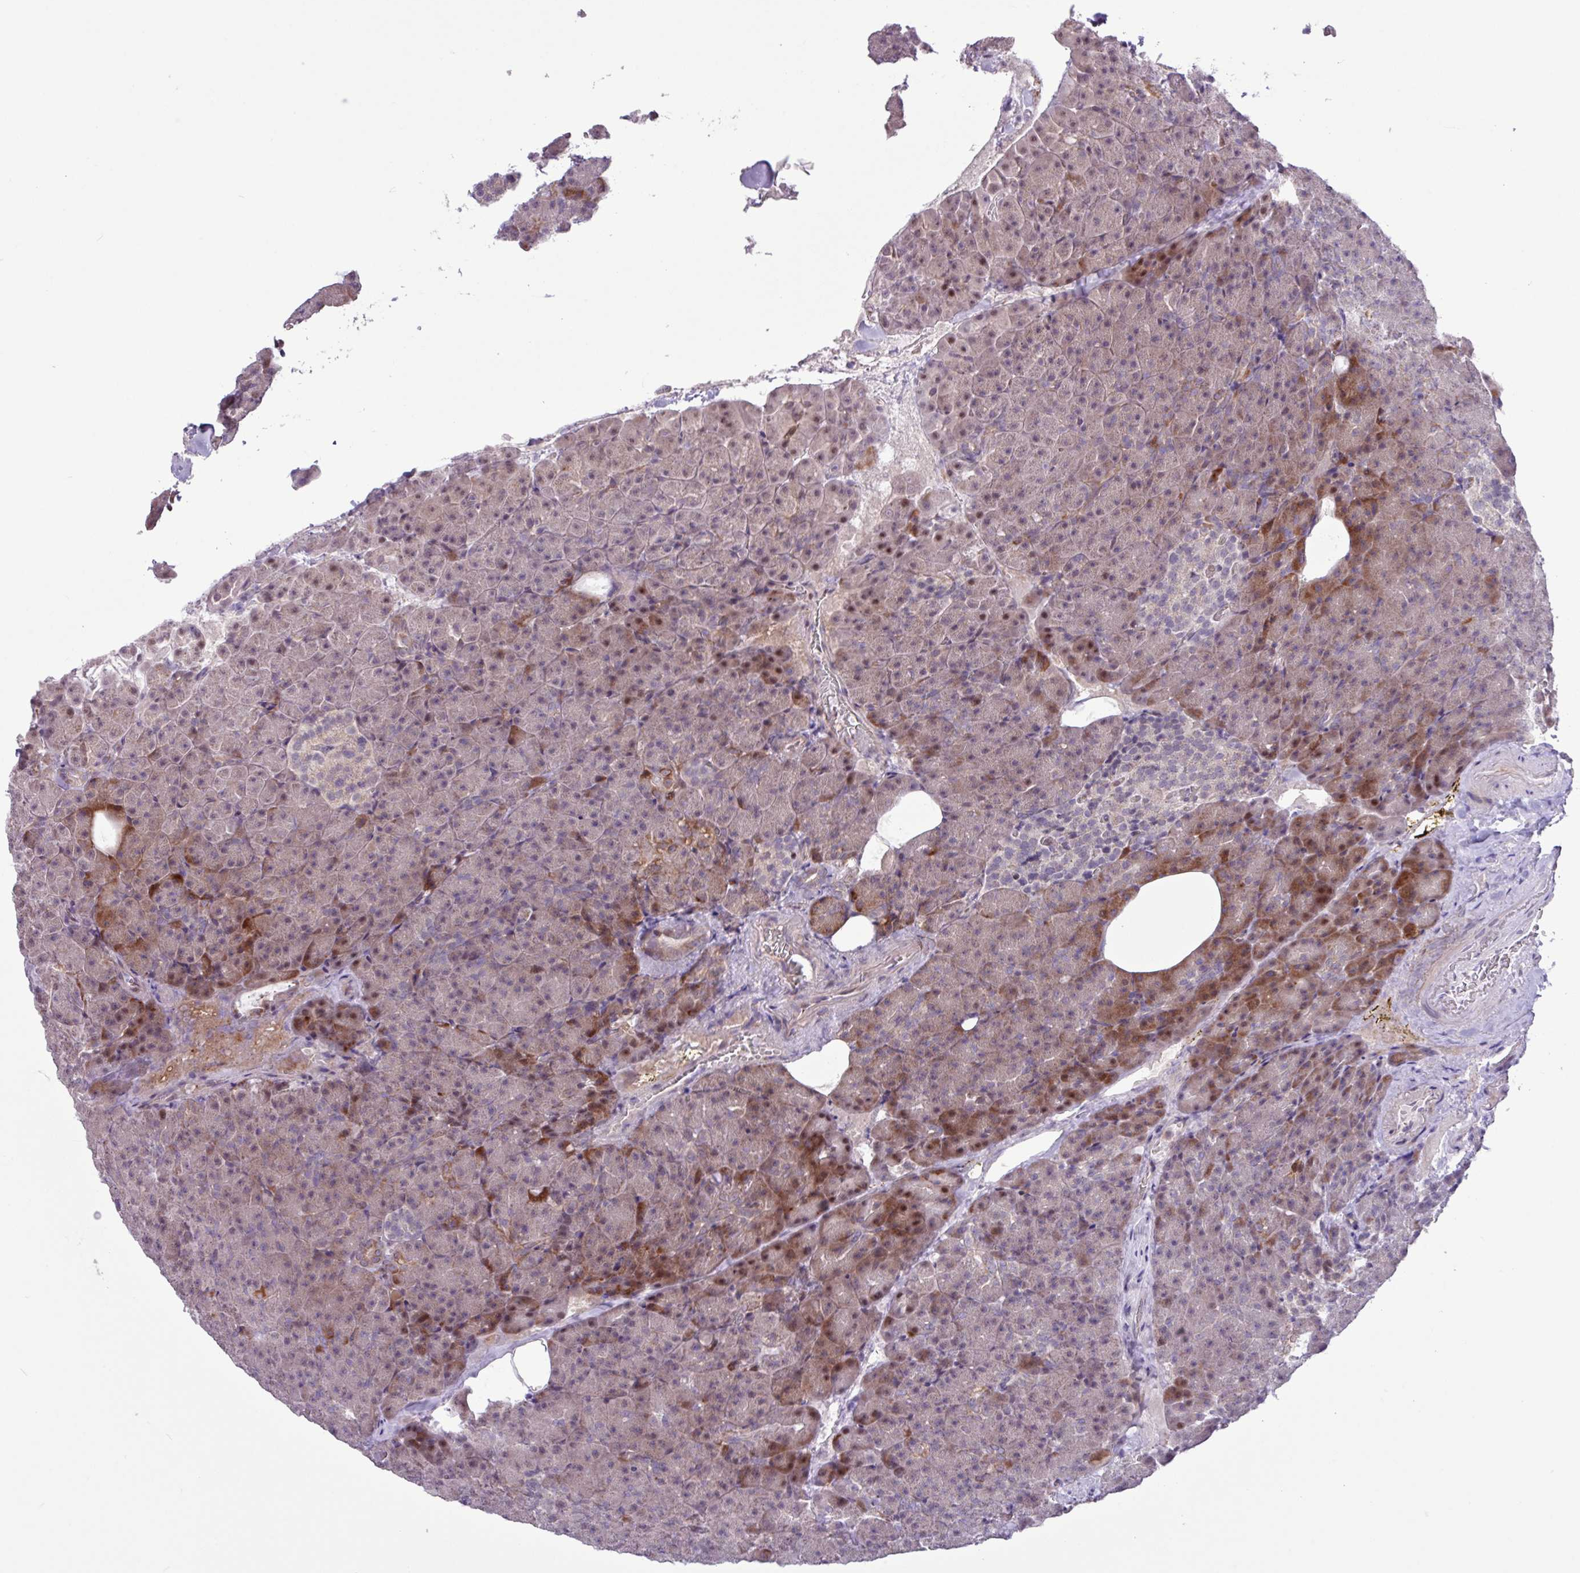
{"staining": {"intensity": "moderate", "quantity": "25%-75%", "location": "cytoplasmic/membranous,nuclear"}, "tissue": "pancreas", "cell_type": "Exocrine glandular cells", "image_type": "normal", "snomed": [{"axis": "morphology", "description": "Normal tissue, NOS"}, {"axis": "topography", "description": "Pancreas"}], "caption": "Benign pancreas exhibits moderate cytoplasmic/membranous,nuclear staining in approximately 25%-75% of exocrine glandular cells.", "gene": "RTL3", "patient": {"sex": "female", "age": 74}}